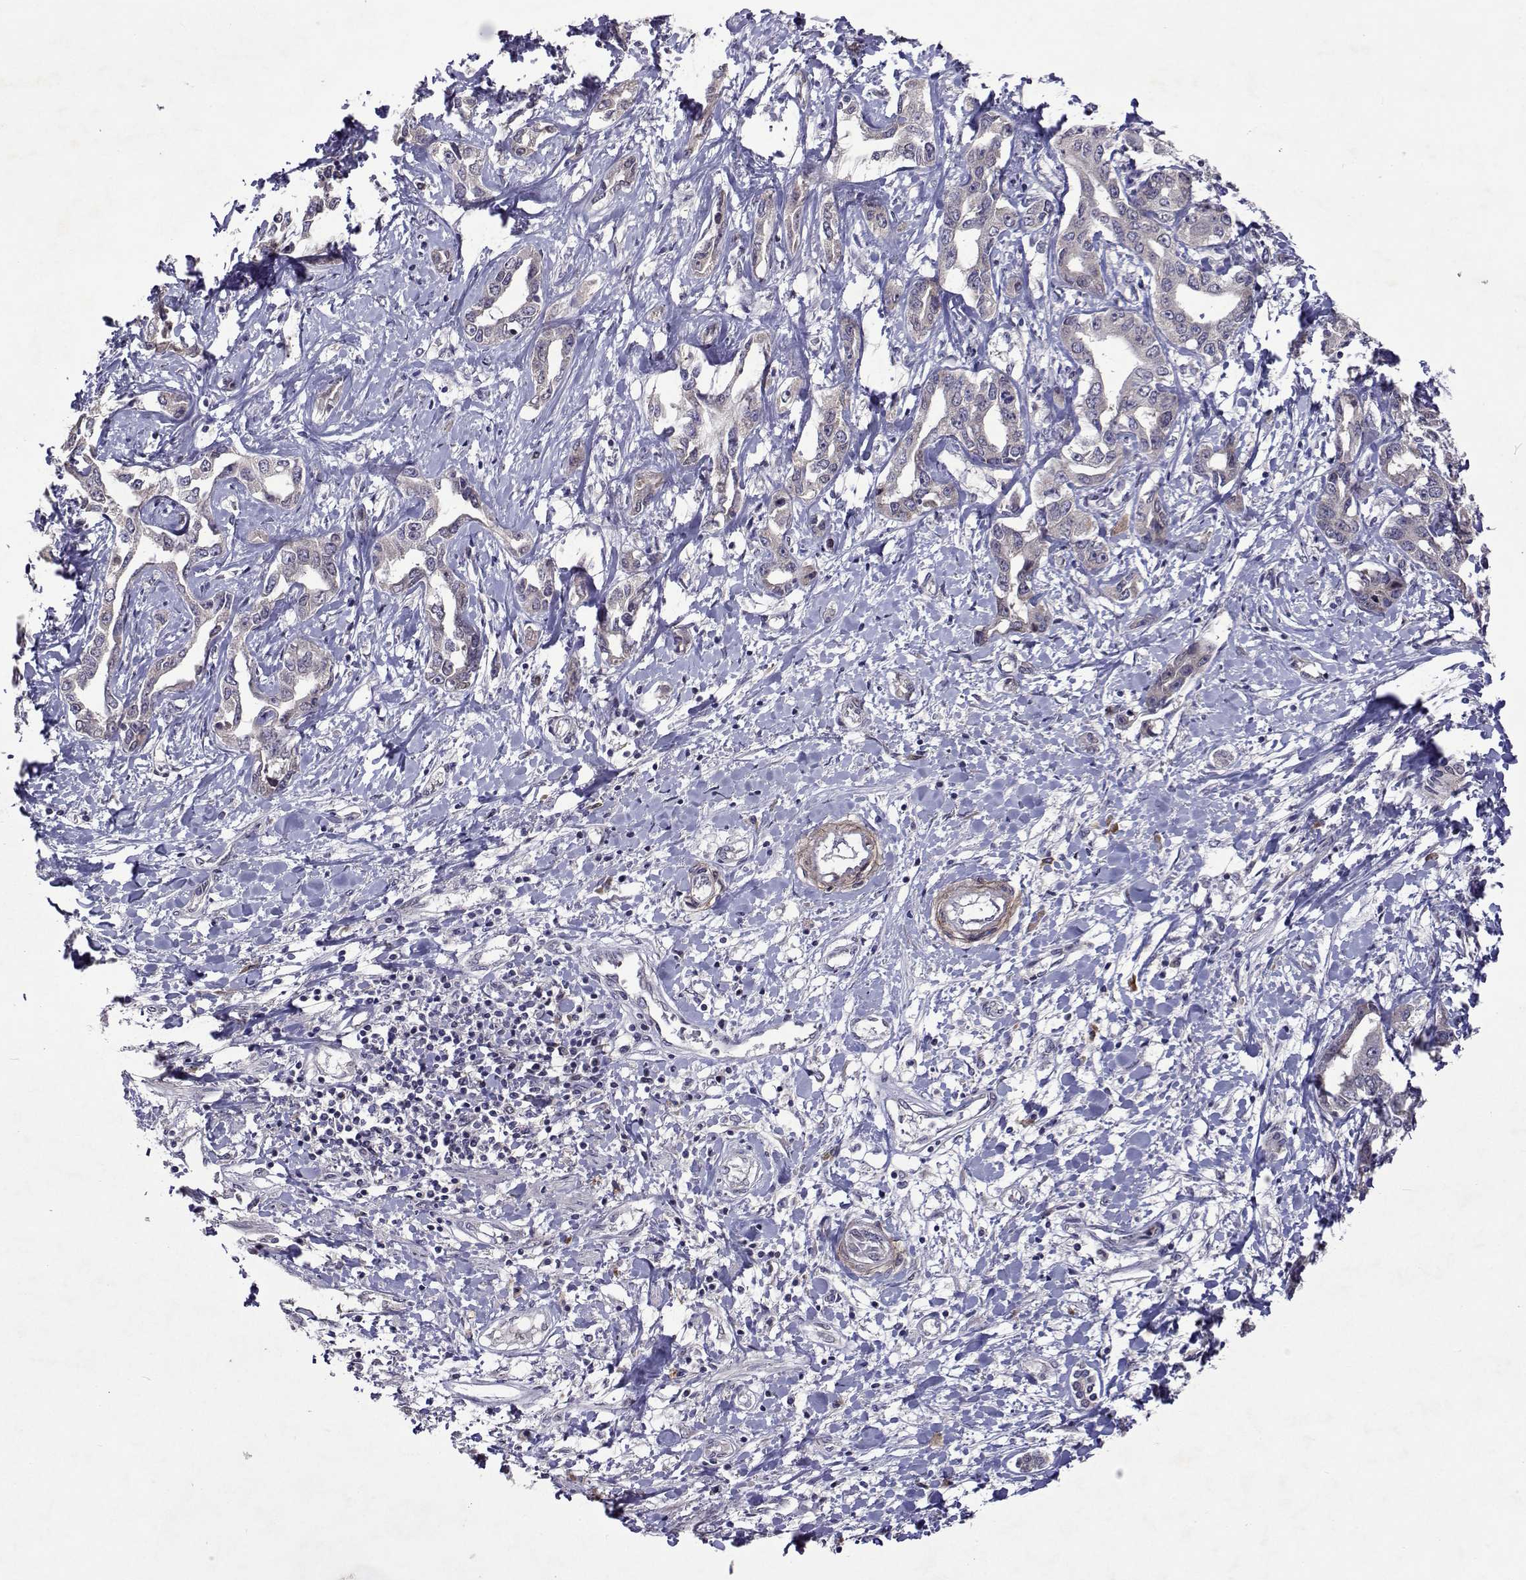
{"staining": {"intensity": "negative", "quantity": "none", "location": "none"}, "tissue": "liver cancer", "cell_type": "Tumor cells", "image_type": "cancer", "snomed": [{"axis": "morphology", "description": "Cholangiocarcinoma"}, {"axis": "topography", "description": "Liver"}], "caption": "Tumor cells are negative for protein expression in human cholangiocarcinoma (liver).", "gene": "TARBP2", "patient": {"sex": "male", "age": 59}}